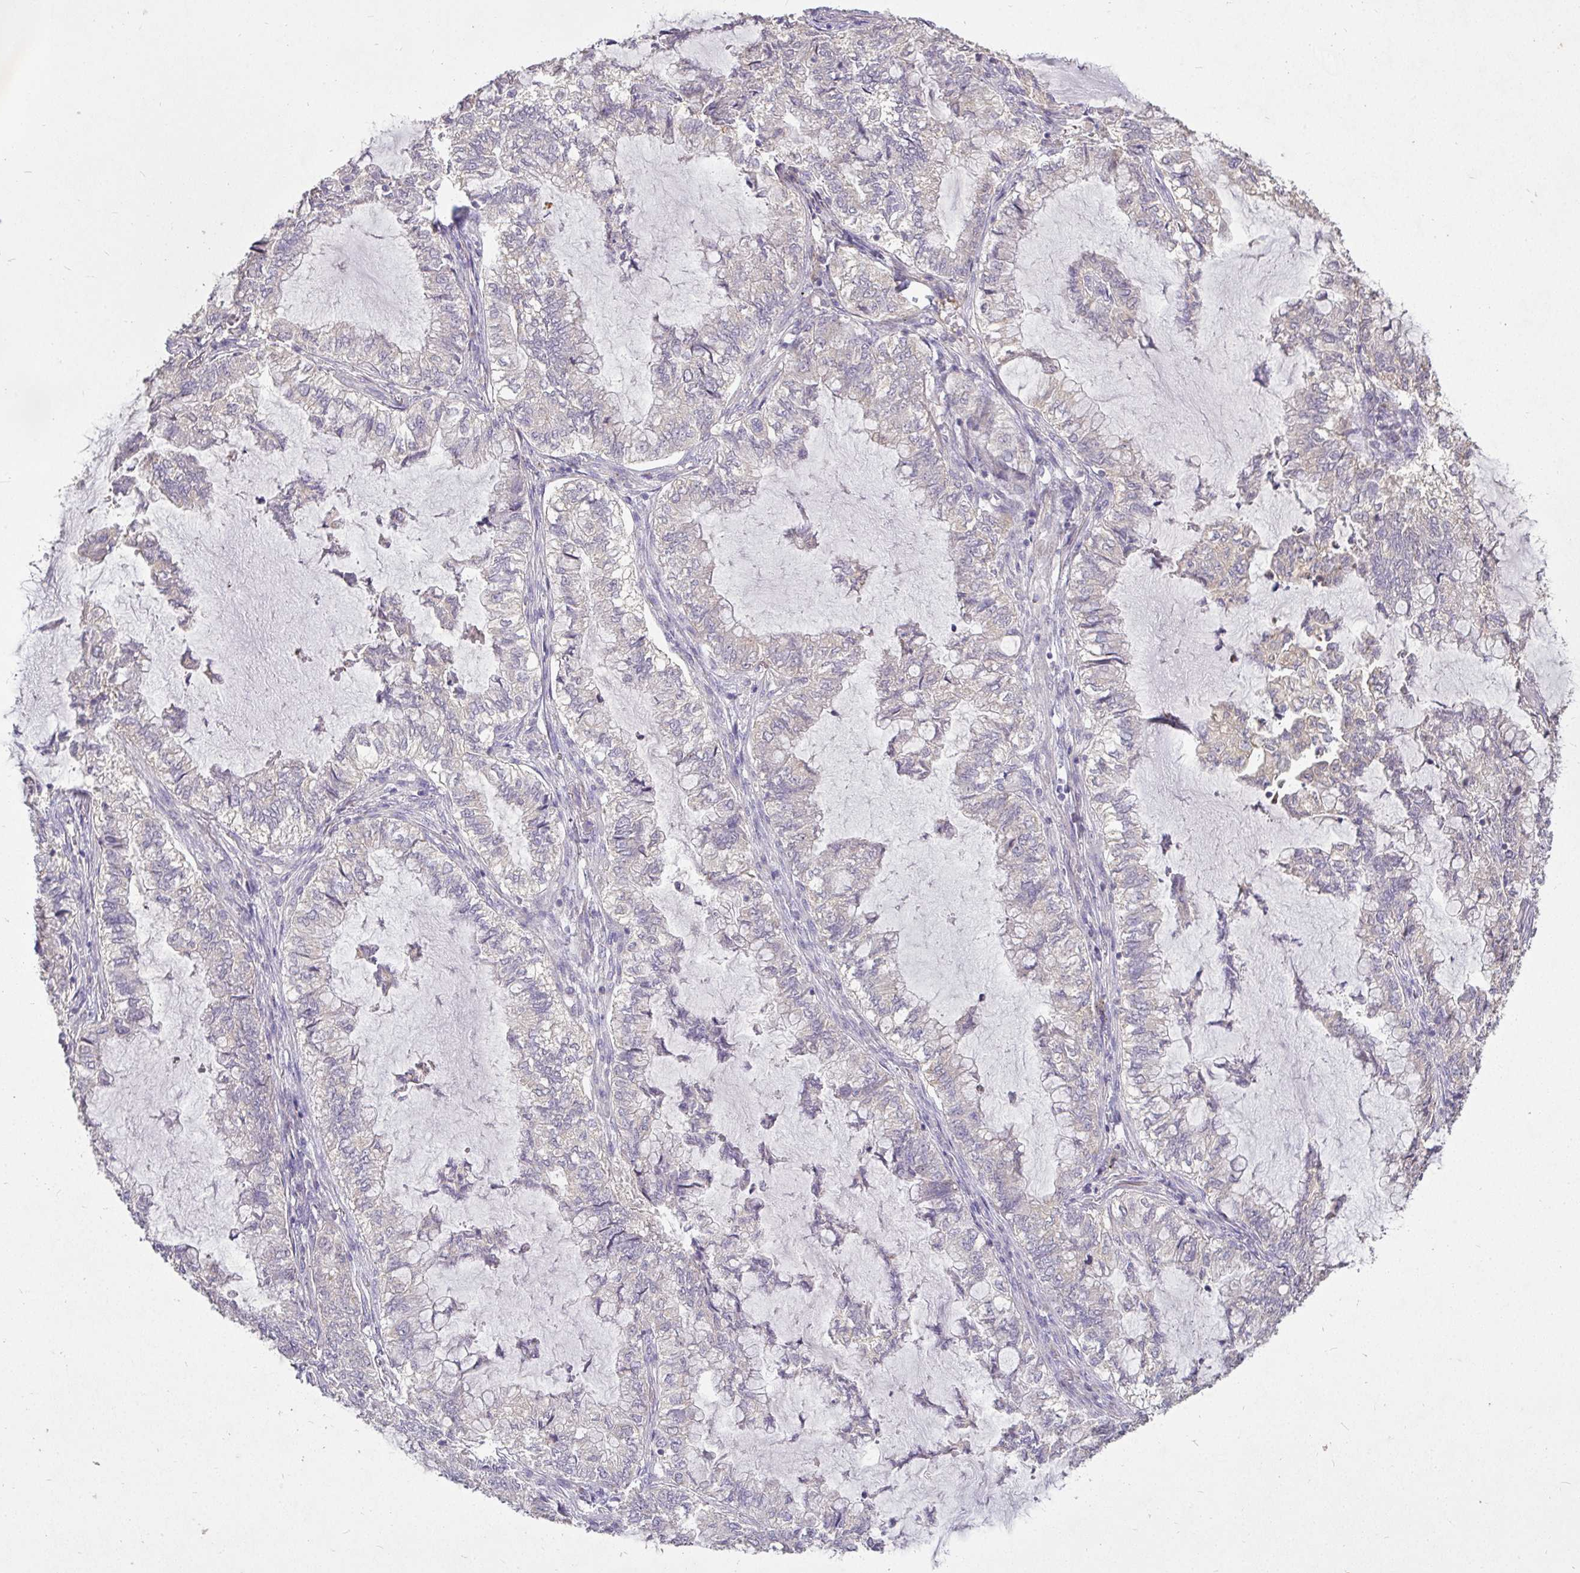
{"staining": {"intensity": "moderate", "quantity": "25%-75%", "location": "cytoplasmic/membranous"}, "tissue": "lung cancer", "cell_type": "Tumor cells", "image_type": "cancer", "snomed": [{"axis": "morphology", "description": "Adenocarcinoma, NOS"}, {"axis": "topography", "description": "Lymph node"}, {"axis": "topography", "description": "Lung"}], "caption": "A histopathology image showing moderate cytoplasmic/membranous positivity in about 25%-75% of tumor cells in lung cancer (adenocarcinoma), as visualized by brown immunohistochemical staining.", "gene": "STRIP1", "patient": {"sex": "male", "age": 66}}